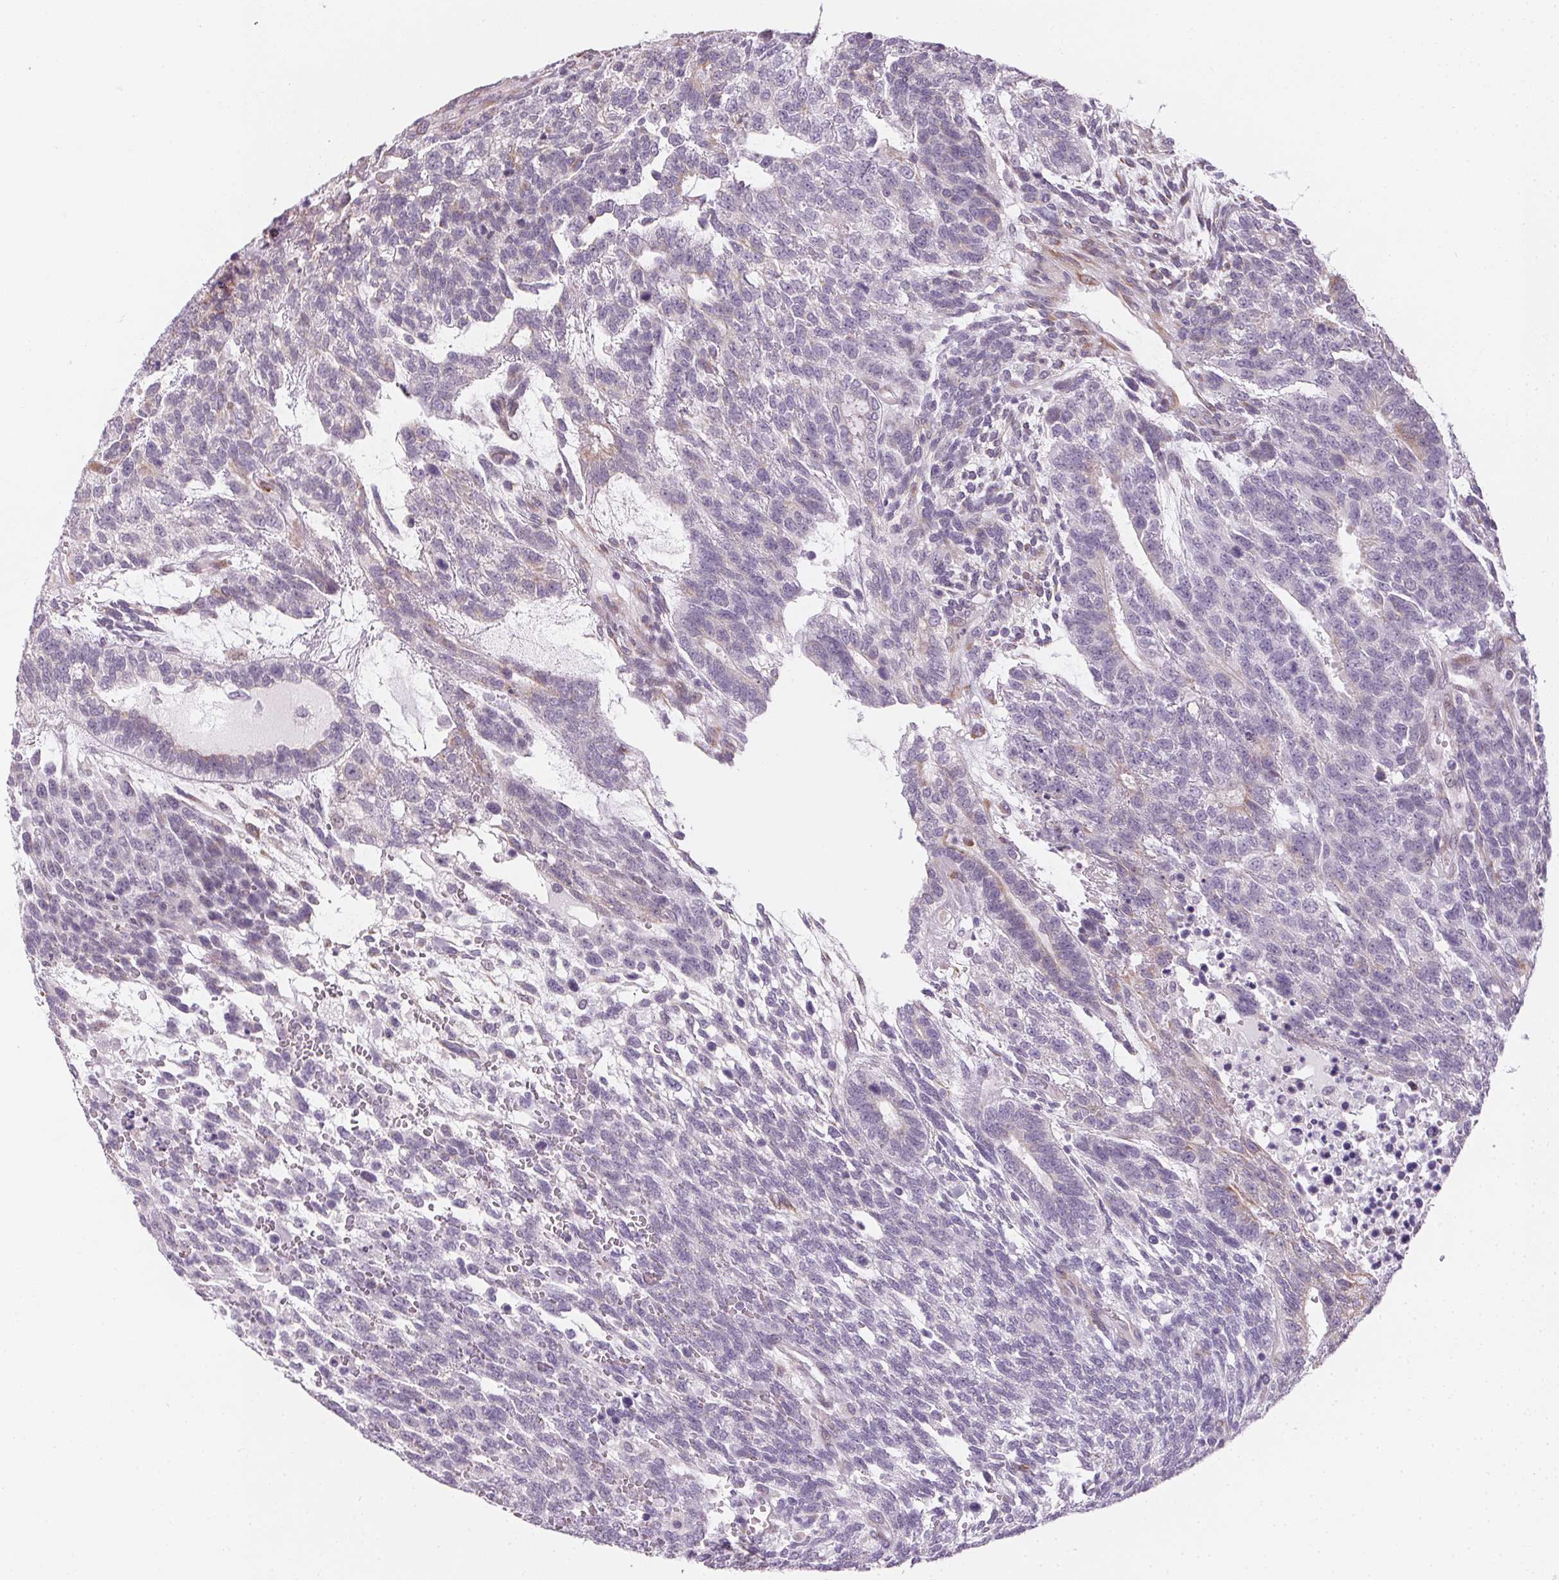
{"staining": {"intensity": "negative", "quantity": "none", "location": "none"}, "tissue": "testis cancer", "cell_type": "Tumor cells", "image_type": "cancer", "snomed": [{"axis": "morphology", "description": "Carcinoma, Embryonal, NOS"}, {"axis": "topography", "description": "Testis"}], "caption": "A histopathology image of human testis cancer (embryonal carcinoma) is negative for staining in tumor cells.", "gene": "CCDC96", "patient": {"sex": "male", "age": 23}}